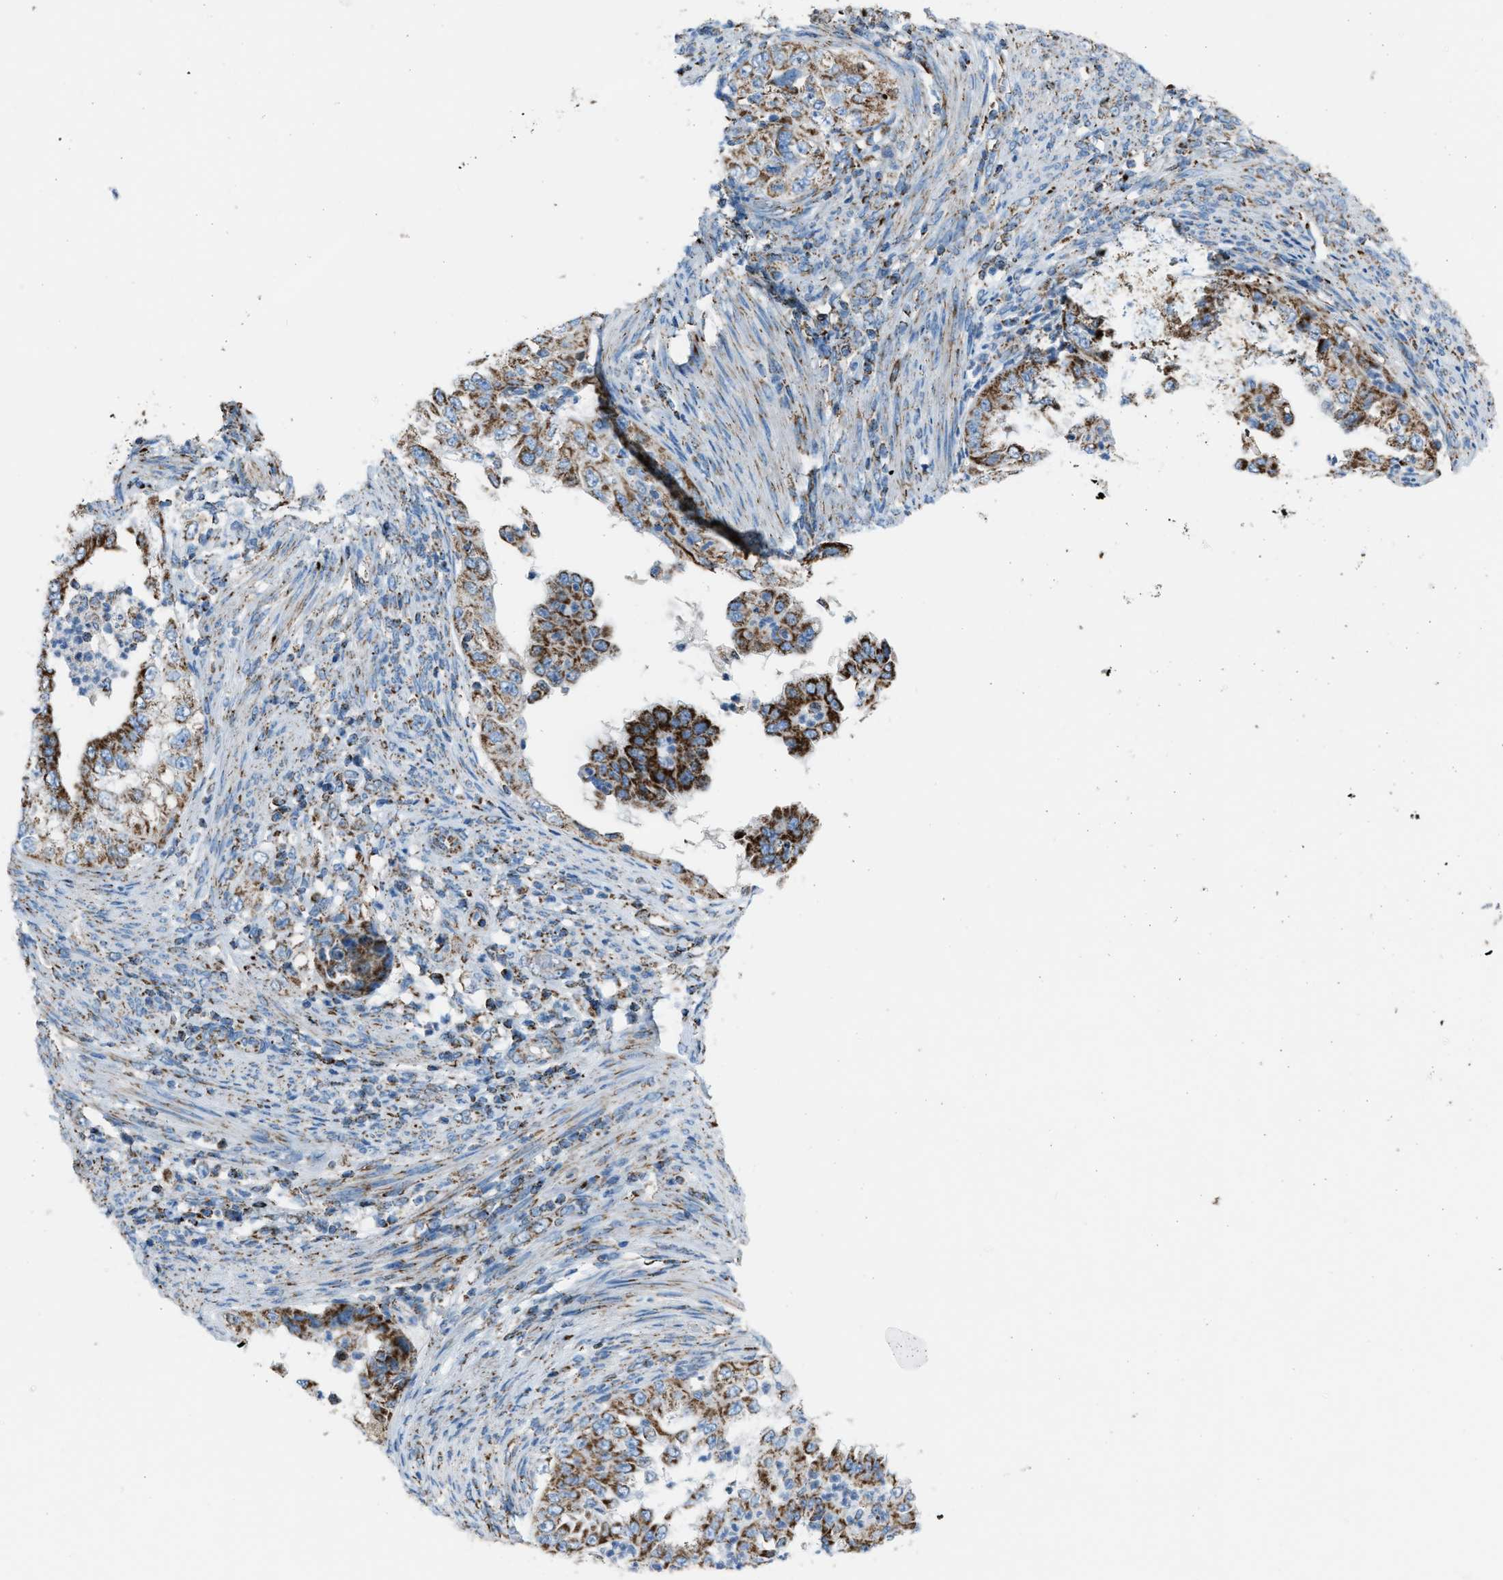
{"staining": {"intensity": "moderate", "quantity": ">75%", "location": "cytoplasmic/membranous"}, "tissue": "endometrial cancer", "cell_type": "Tumor cells", "image_type": "cancer", "snomed": [{"axis": "morphology", "description": "Adenocarcinoma, NOS"}, {"axis": "topography", "description": "Endometrium"}], "caption": "Endometrial cancer stained with a brown dye demonstrates moderate cytoplasmic/membranous positive expression in about >75% of tumor cells.", "gene": "MDH2", "patient": {"sex": "female", "age": 85}}